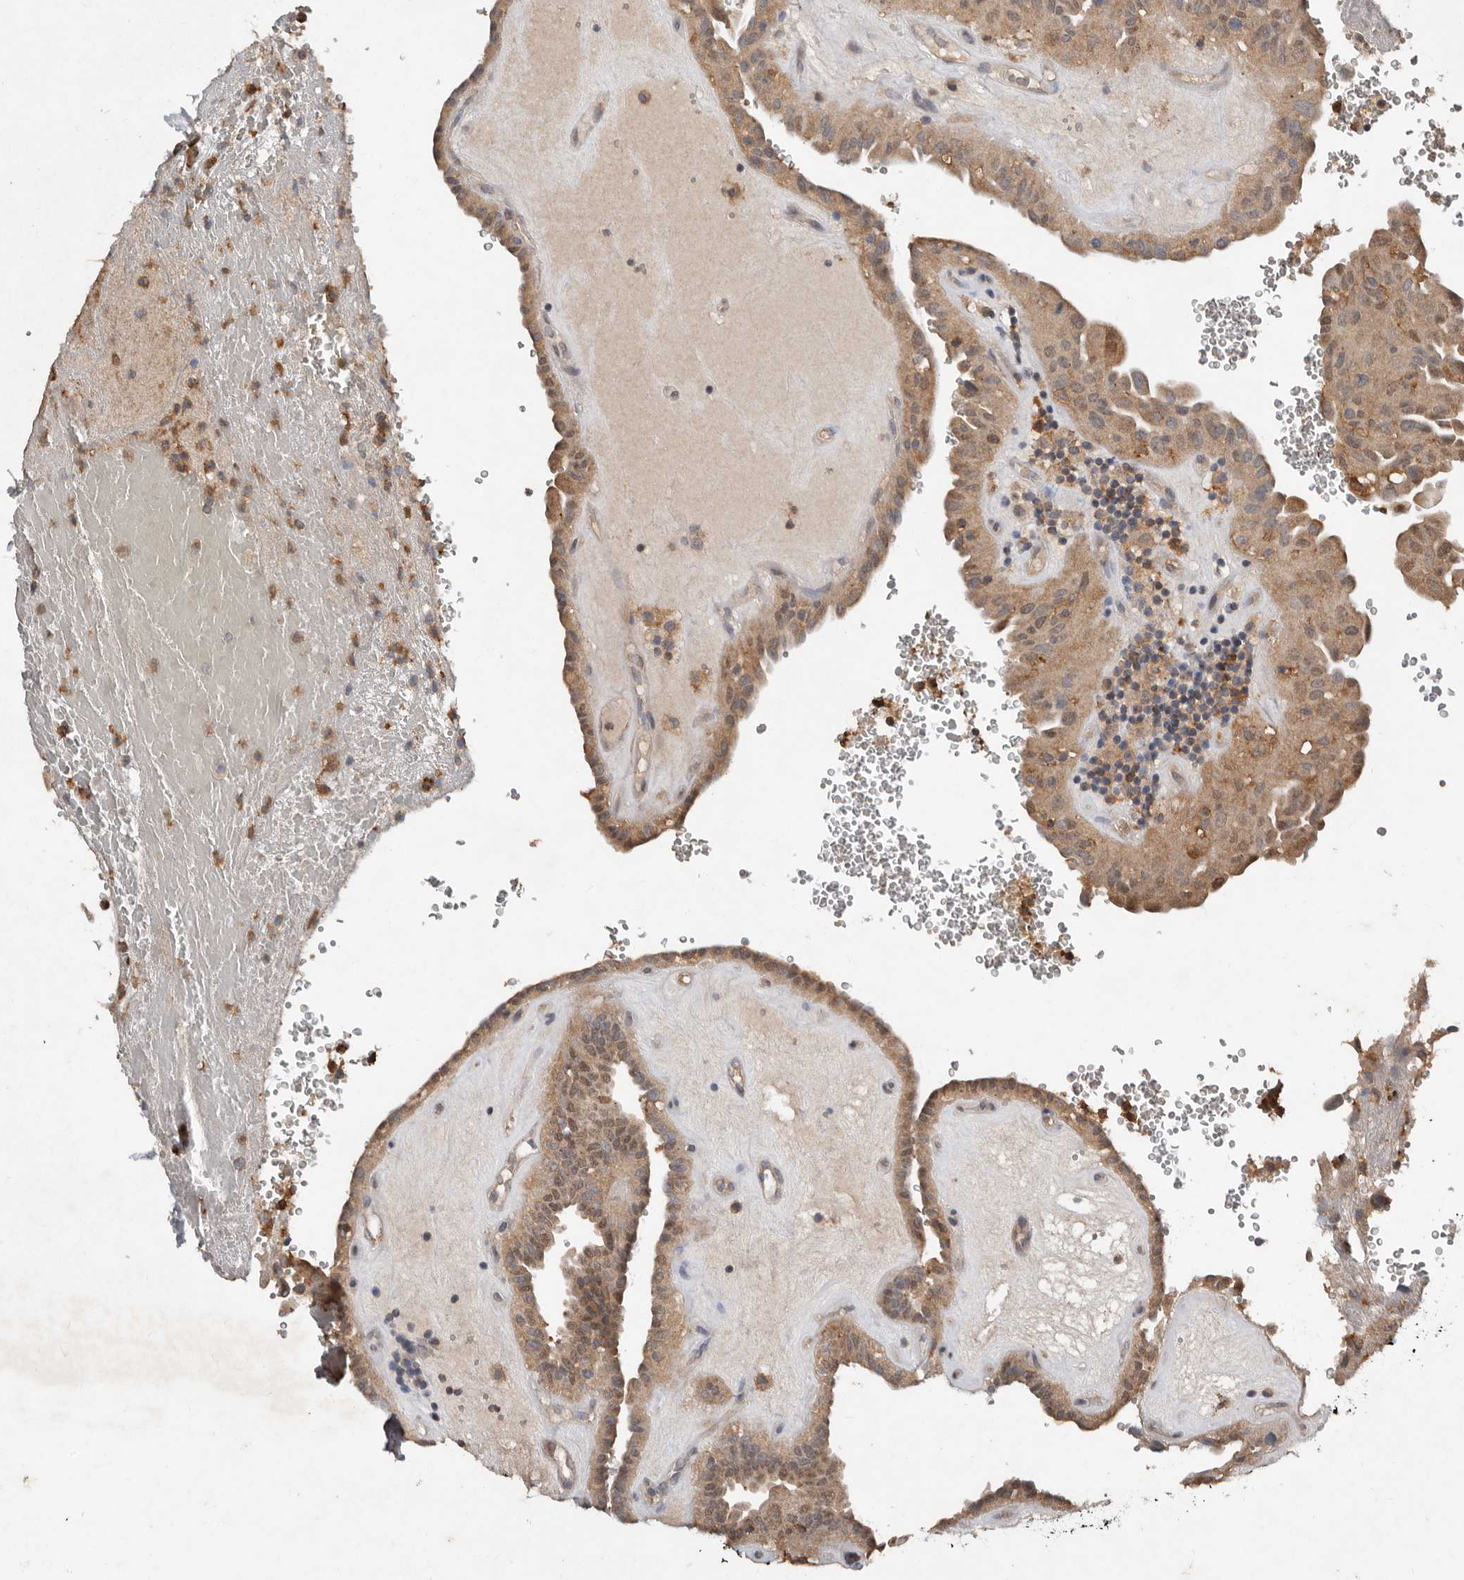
{"staining": {"intensity": "moderate", "quantity": ">75%", "location": "cytoplasmic/membranous"}, "tissue": "thyroid cancer", "cell_type": "Tumor cells", "image_type": "cancer", "snomed": [{"axis": "morphology", "description": "Papillary adenocarcinoma, NOS"}, {"axis": "topography", "description": "Thyroid gland"}], "caption": "About >75% of tumor cells in thyroid cancer demonstrate moderate cytoplasmic/membranous protein positivity as visualized by brown immunohistochemical staining.", "gene": "EDEM1", "patient": {"sex": "male", "age": 77}}